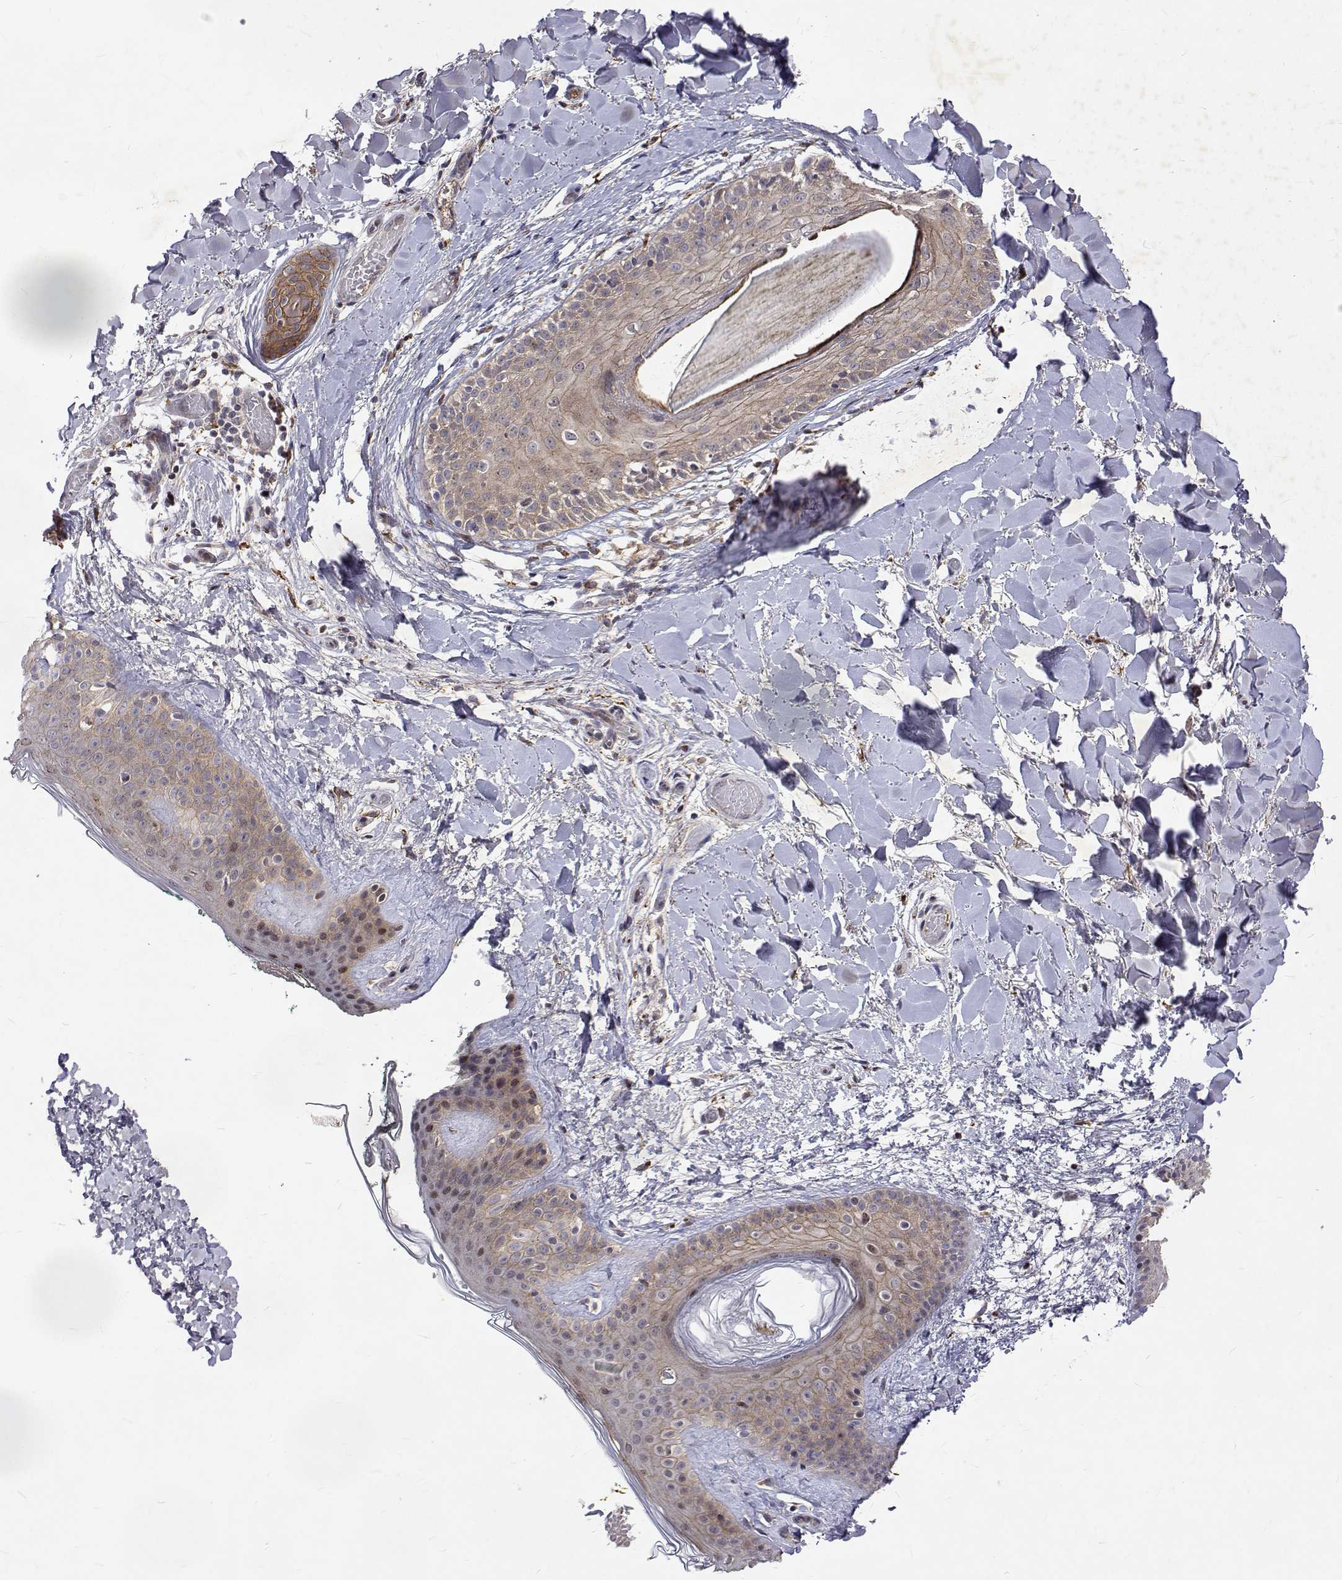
{"staining": {"intensity": "weak", "quantity": "<25%", "location": "cytoplasmic/membranous"}, "tissue": "skin", "cell_type": "Fibroblasts", "image_type": "normal", "snomed": [{"axis": "morphology", "description": "Normal tissue, NOS"}, {"axis": "topography", "description": "Skin"}], "caption": "This histopathology image is of benign skin stained with immunohistochemistry (IHC) to label a protein in brown with the nuclei are counter-stained blue. There is no staining in fibroblasts.", "gene": "ALKBH8", "patient": {"sex": "female", "age": 34}}